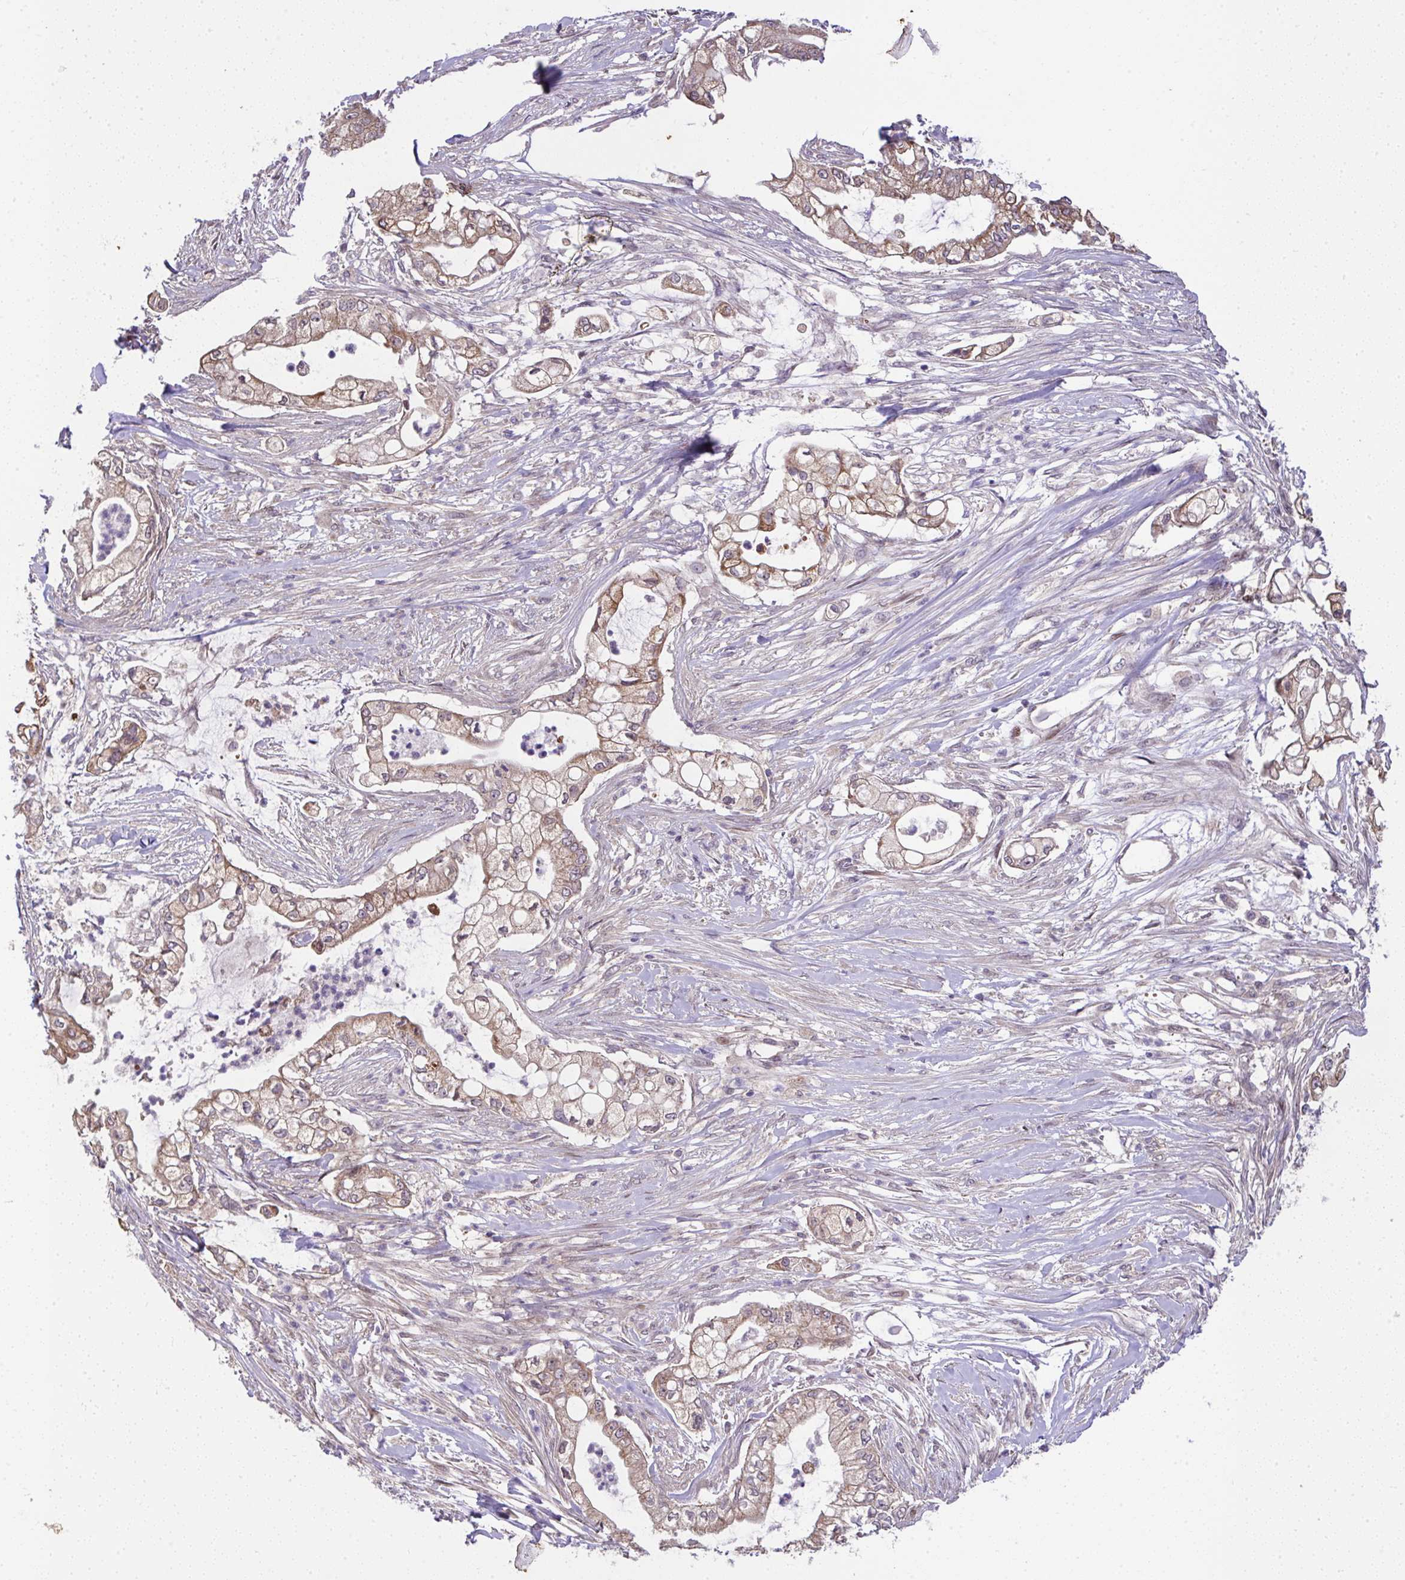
{"staining": {"intensity": "moderate", "quantity": ">75%", "location": "cytoplasmic/membranous"}, "tissue": "pancreatic cancer", "cell_type": "Tumor cells", "image_type": "cancer", "snomed": [{"axis": "morphology", "description": "Adenocarcinoma, NOS"}, {"axis": "topography", "description": "Pancreas"}], "caption": "Approximately >75% of tumor cells in pancreatic adenocarcinoma demonstrate moderate cytoplasmic/membranous protein staining as visualized by brown immunohistochemical staining.", "gene": "RDH14", "patient": {"sex": "female", "age": 69}}